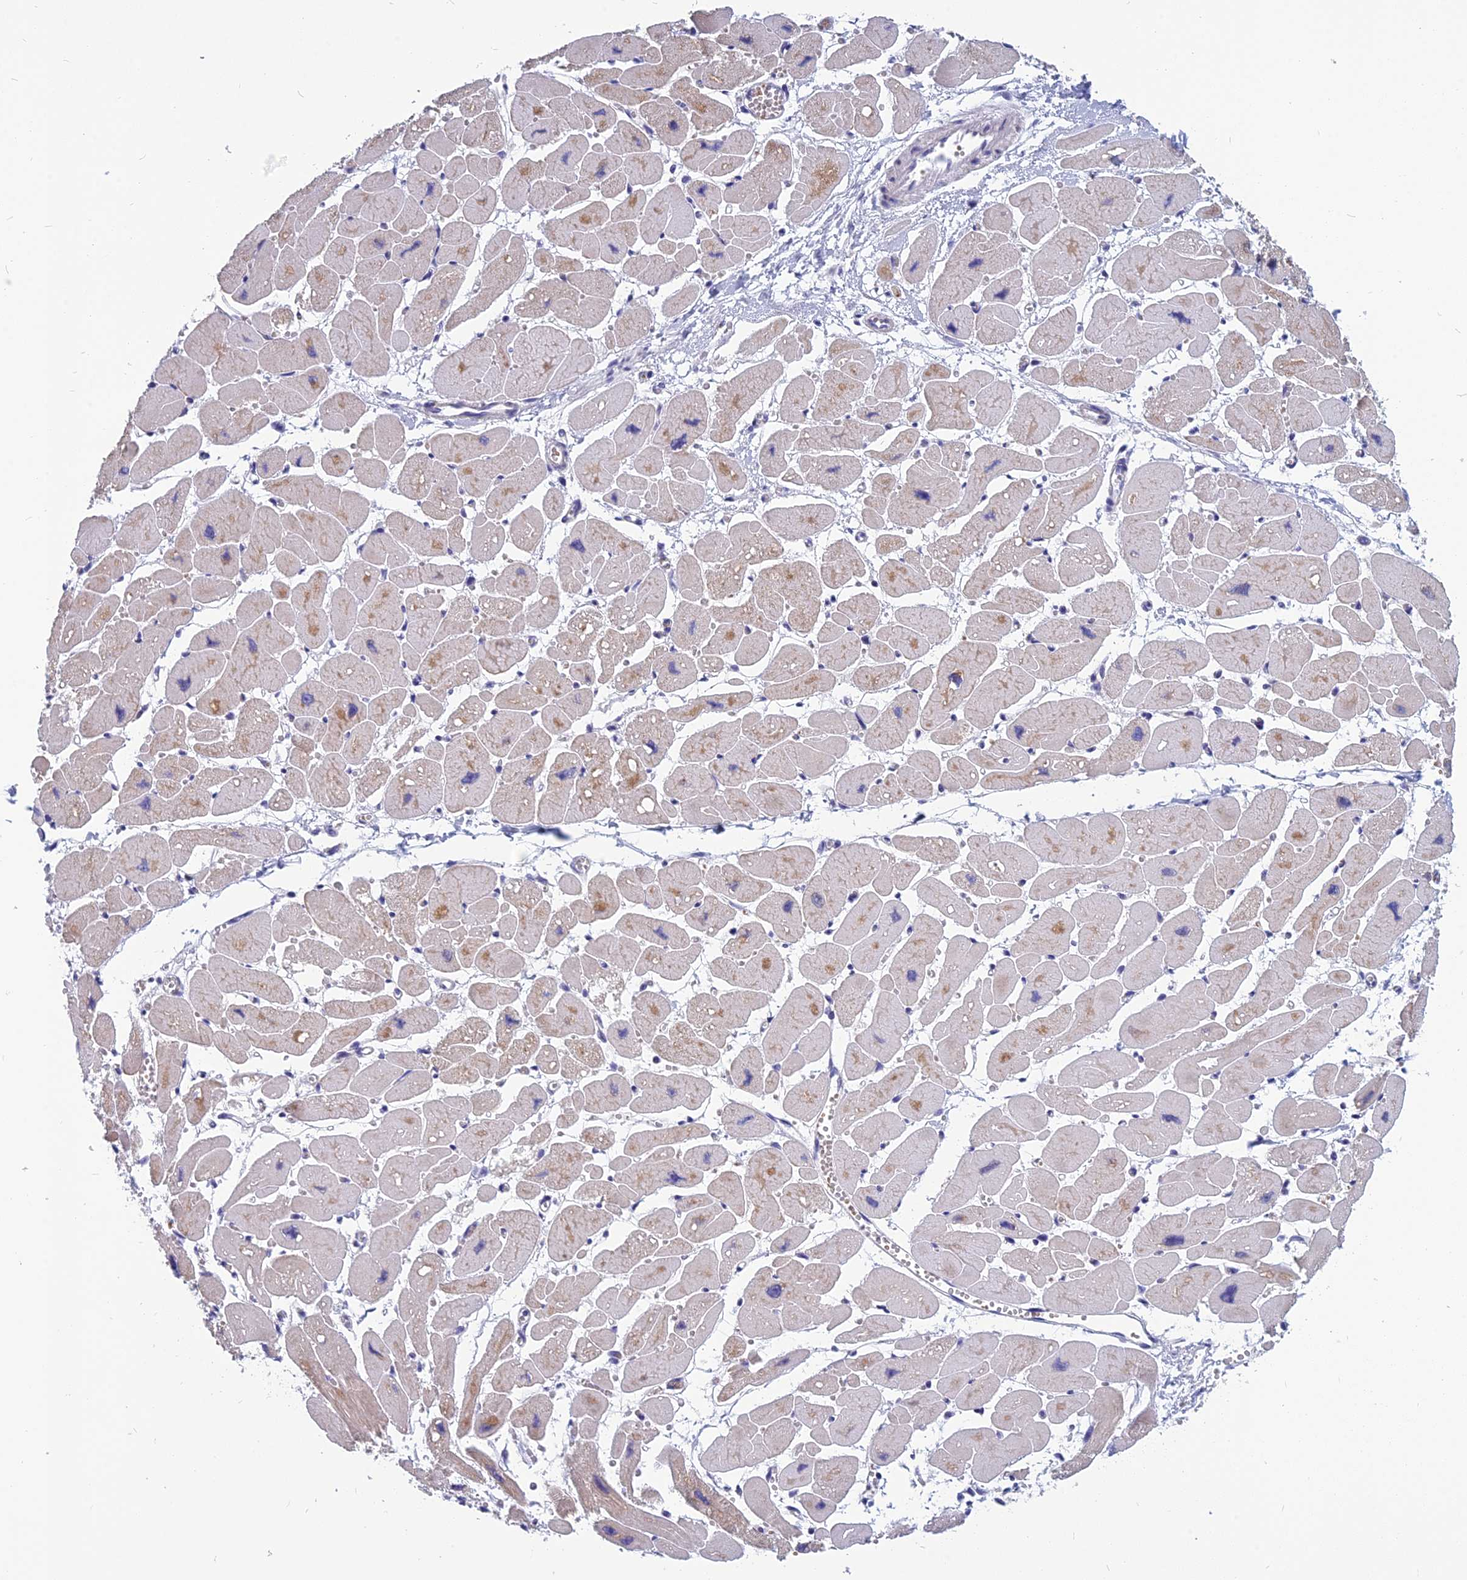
{"staining": {"intensity": "weak", "quantity": ">75%", "location": "cytoplasmic/membranous"}, "tissue": "heart muscle", "cell_type": "Cardiomyocytes", "image_type": "normal", "snomed": [{"axis": "morphology", "description": "Normal tissue, NOS"}, {"axis": "topography", "description": "Heart"}], "caption": "The histopathology image exhibits staining of normal heart muscle, revealing weak cytoplasmic/membranous protein staining (brown color) within cardiomyocytes.", "gene": "RBM41", "patient": {"sex": "female", "age": 54}}